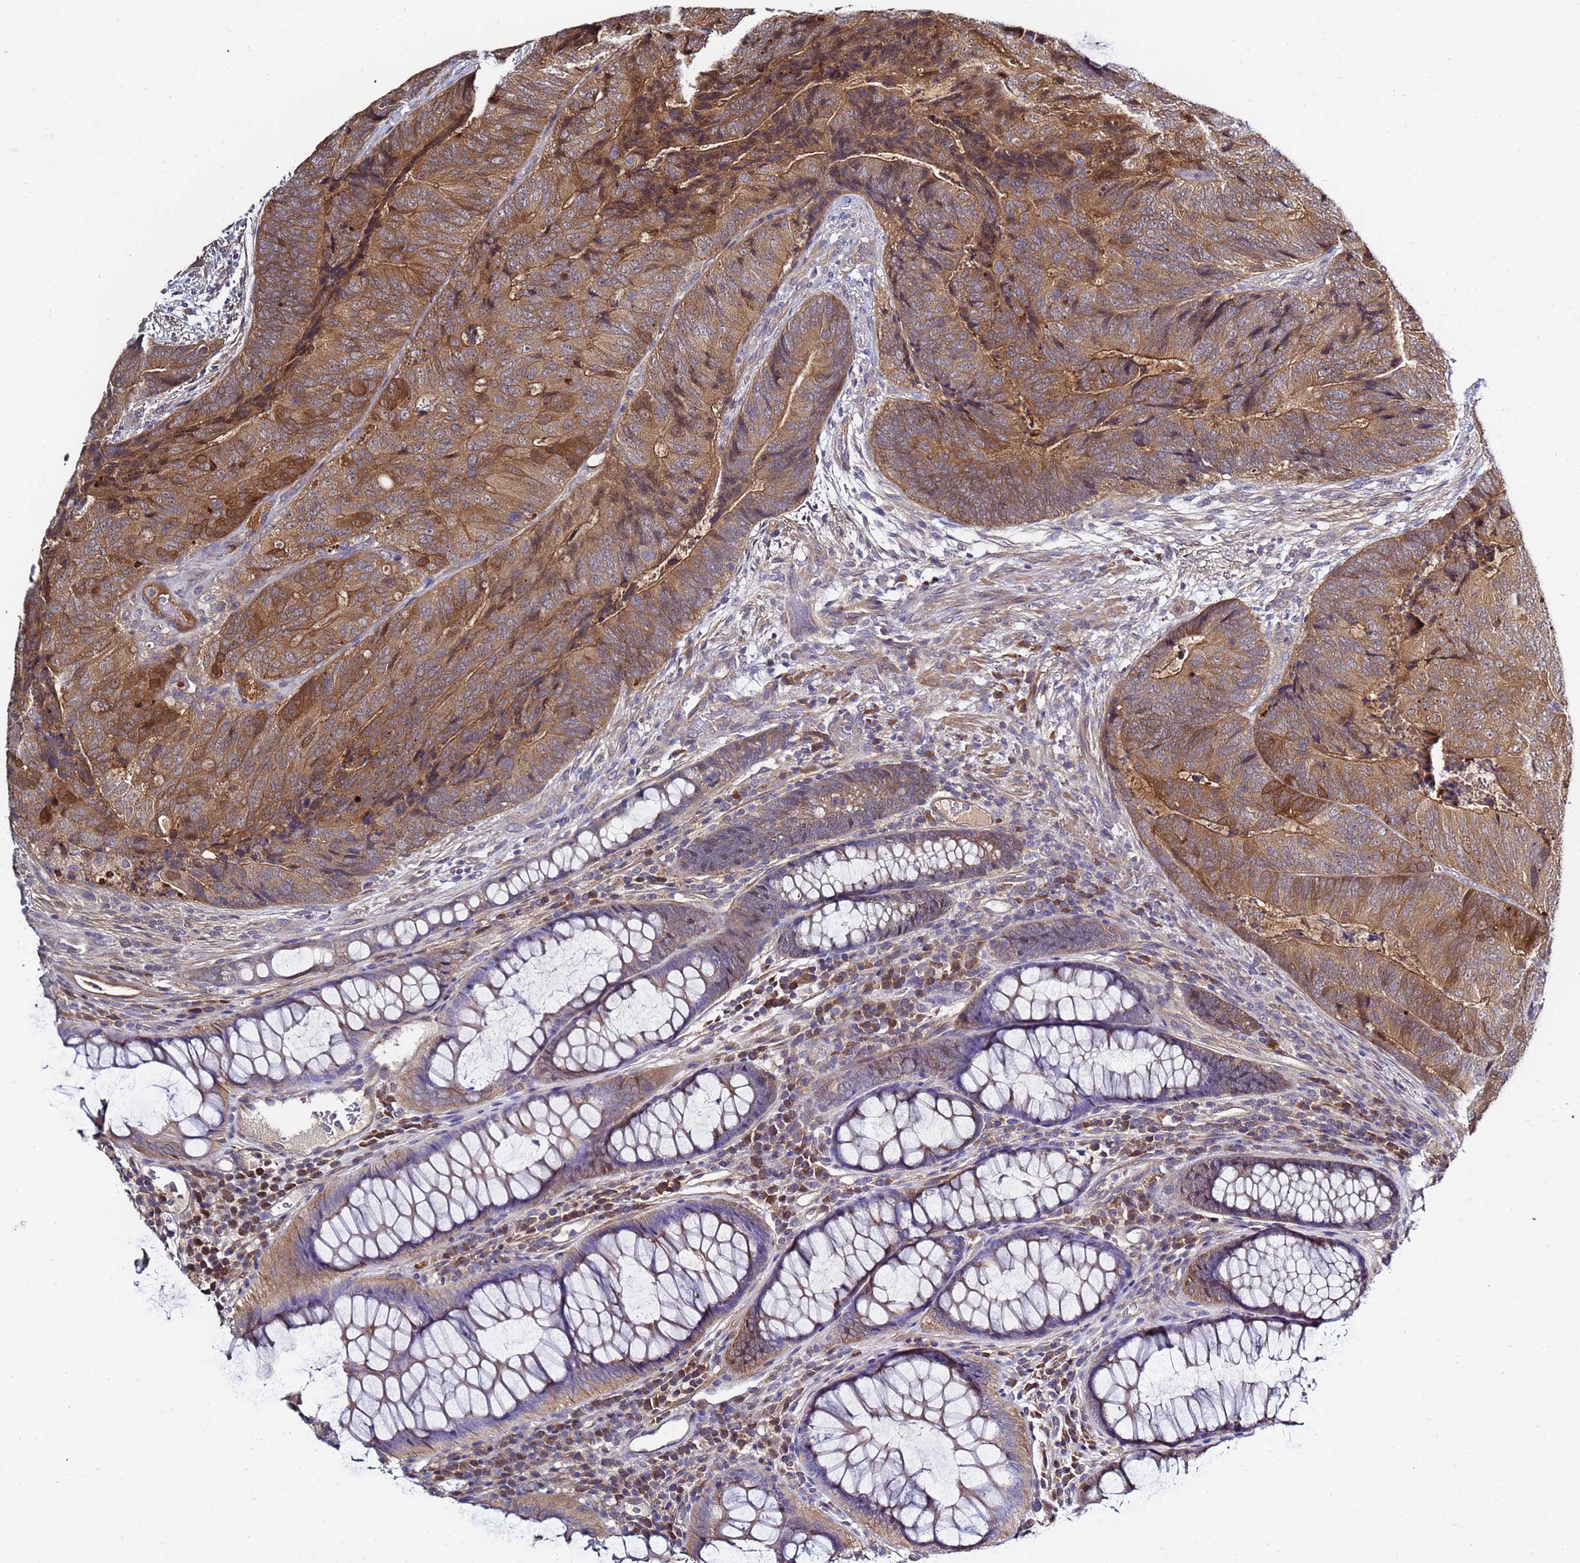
{"staining": {"intensity": "moderate", "quantity": ">75%", "location": "cytoplasmic/membranous"}, "tissue": "colorectal cancer", "cell_type": "Tumor cells", "image_type": "cancer", "snomed": [{"axis": "morphology", "description": "Adenocarcinoma, NOS"}, {"axis": "topography", "description": "Colon"}], "caption": "Tumor cells display medium levels of moderate cytoplasmic/membranous staining in approximately >75% of cells in human colorectal cancer. Using DAB (3,3'-diaminobenzidine) (brown) and hematoxylin (blue) stains, captured at high magnification using brightfield microscopy.", "gene": "NAXE", "patient": {"sex": "female", "age": 67}}